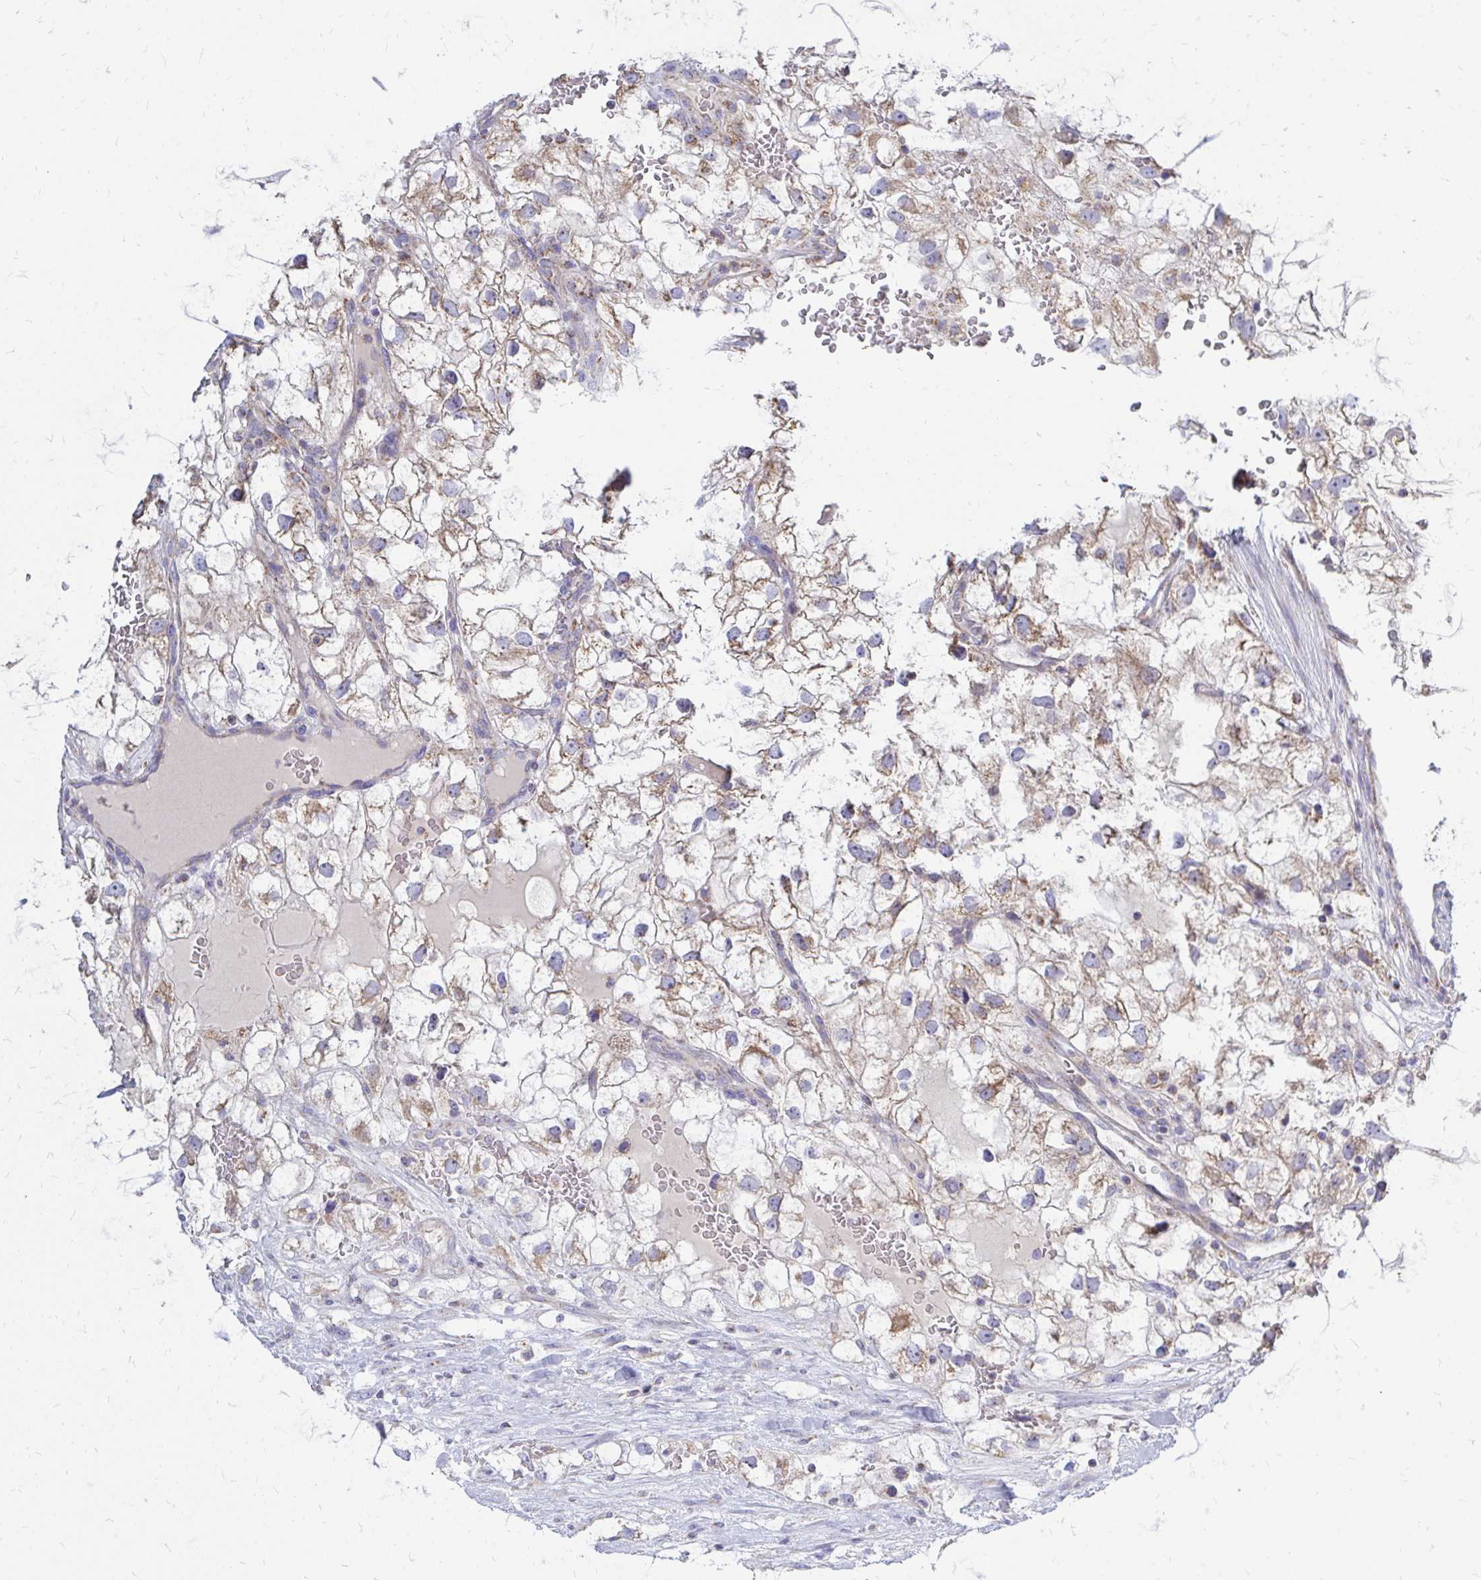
{"staining": {"intensity": "weak", "quantity": ">75%", "location": "cytoplasmic/membranous"}, "tissue": "renal cancer", "cell_type": "Tumor cells", "image_type": "cancer", "snomed": [{"axis": "morphology", "description": "Adenocarcinoma, NOS"}, {"axis": "topography", "description": "Kidney"}], "caption": "Weak cytoplasmic/membranous expression for a protein is identified in approximately >75% of tumor cells of renal adenocarcinoma using immunohistochemistry.", "gene": "OR10R2", "patient": {"sex": "male", "age": 59}}